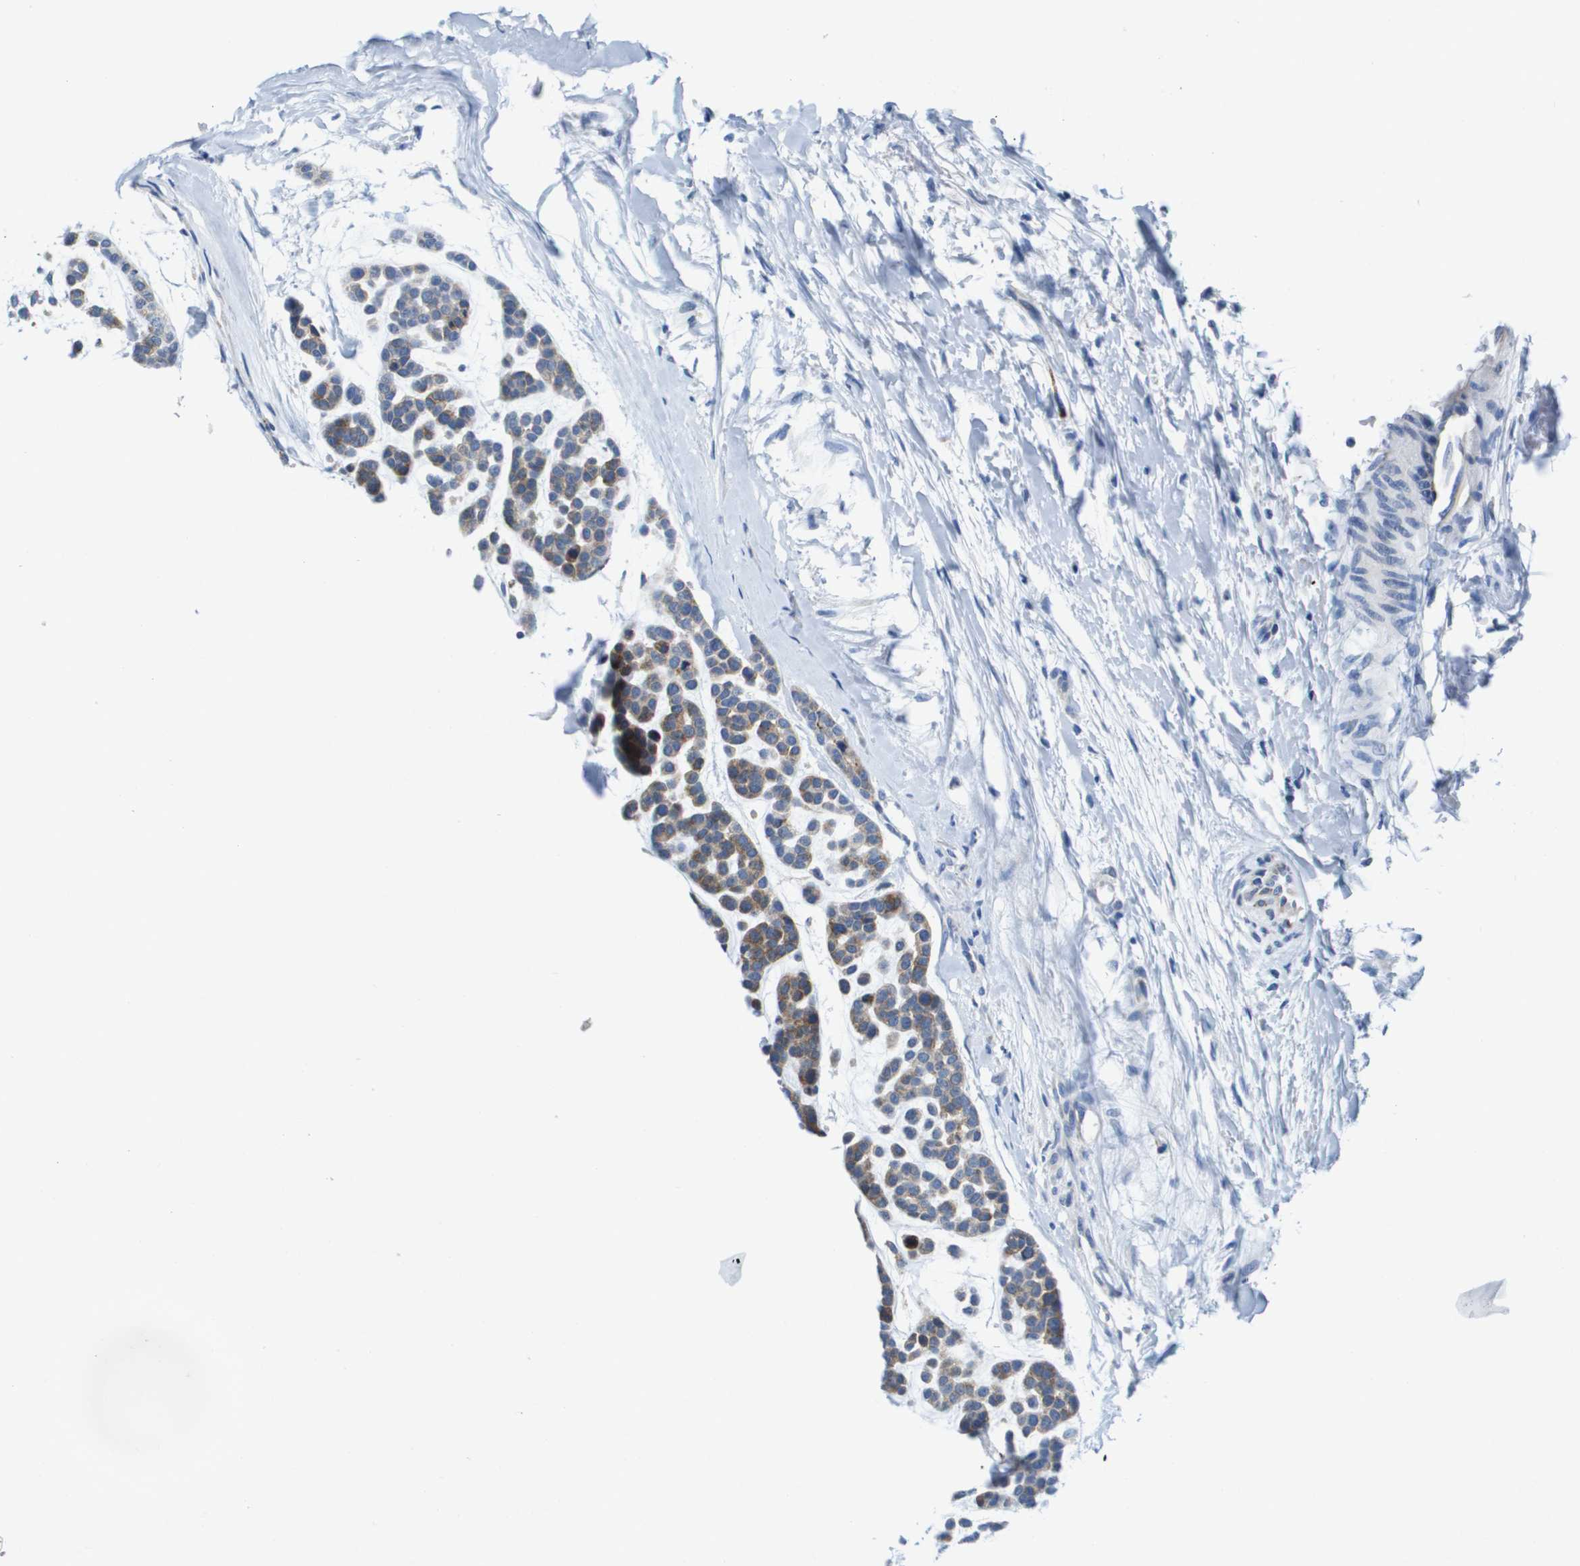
{"staining": {"intensity": "moderate", "quantity": ">75%", "location": "cytoplasmic/membranous"}, "tissue": "head and neck cancer", "cell_type": "Tumor cells", "image_type": "cancer", "snomed": [{"axis": "morphology", "description": "Adenocarcinoma, NOS"}, {"axis": "morphology", "description": "Adenoma, NOS"}, {"axis": "topography", "description": "Head-Neck"}], "caption": "This histopathology image exhibits head and neck cancer (adenoma) stained with IHC to label a protein in brown. The cytoplasmic/membranous of tumor cells show moderate positivity for the protein. Nuclei are counter-stained blue.", "gene": "CD3G", "patient": {"sex": "female", "age": 55}}